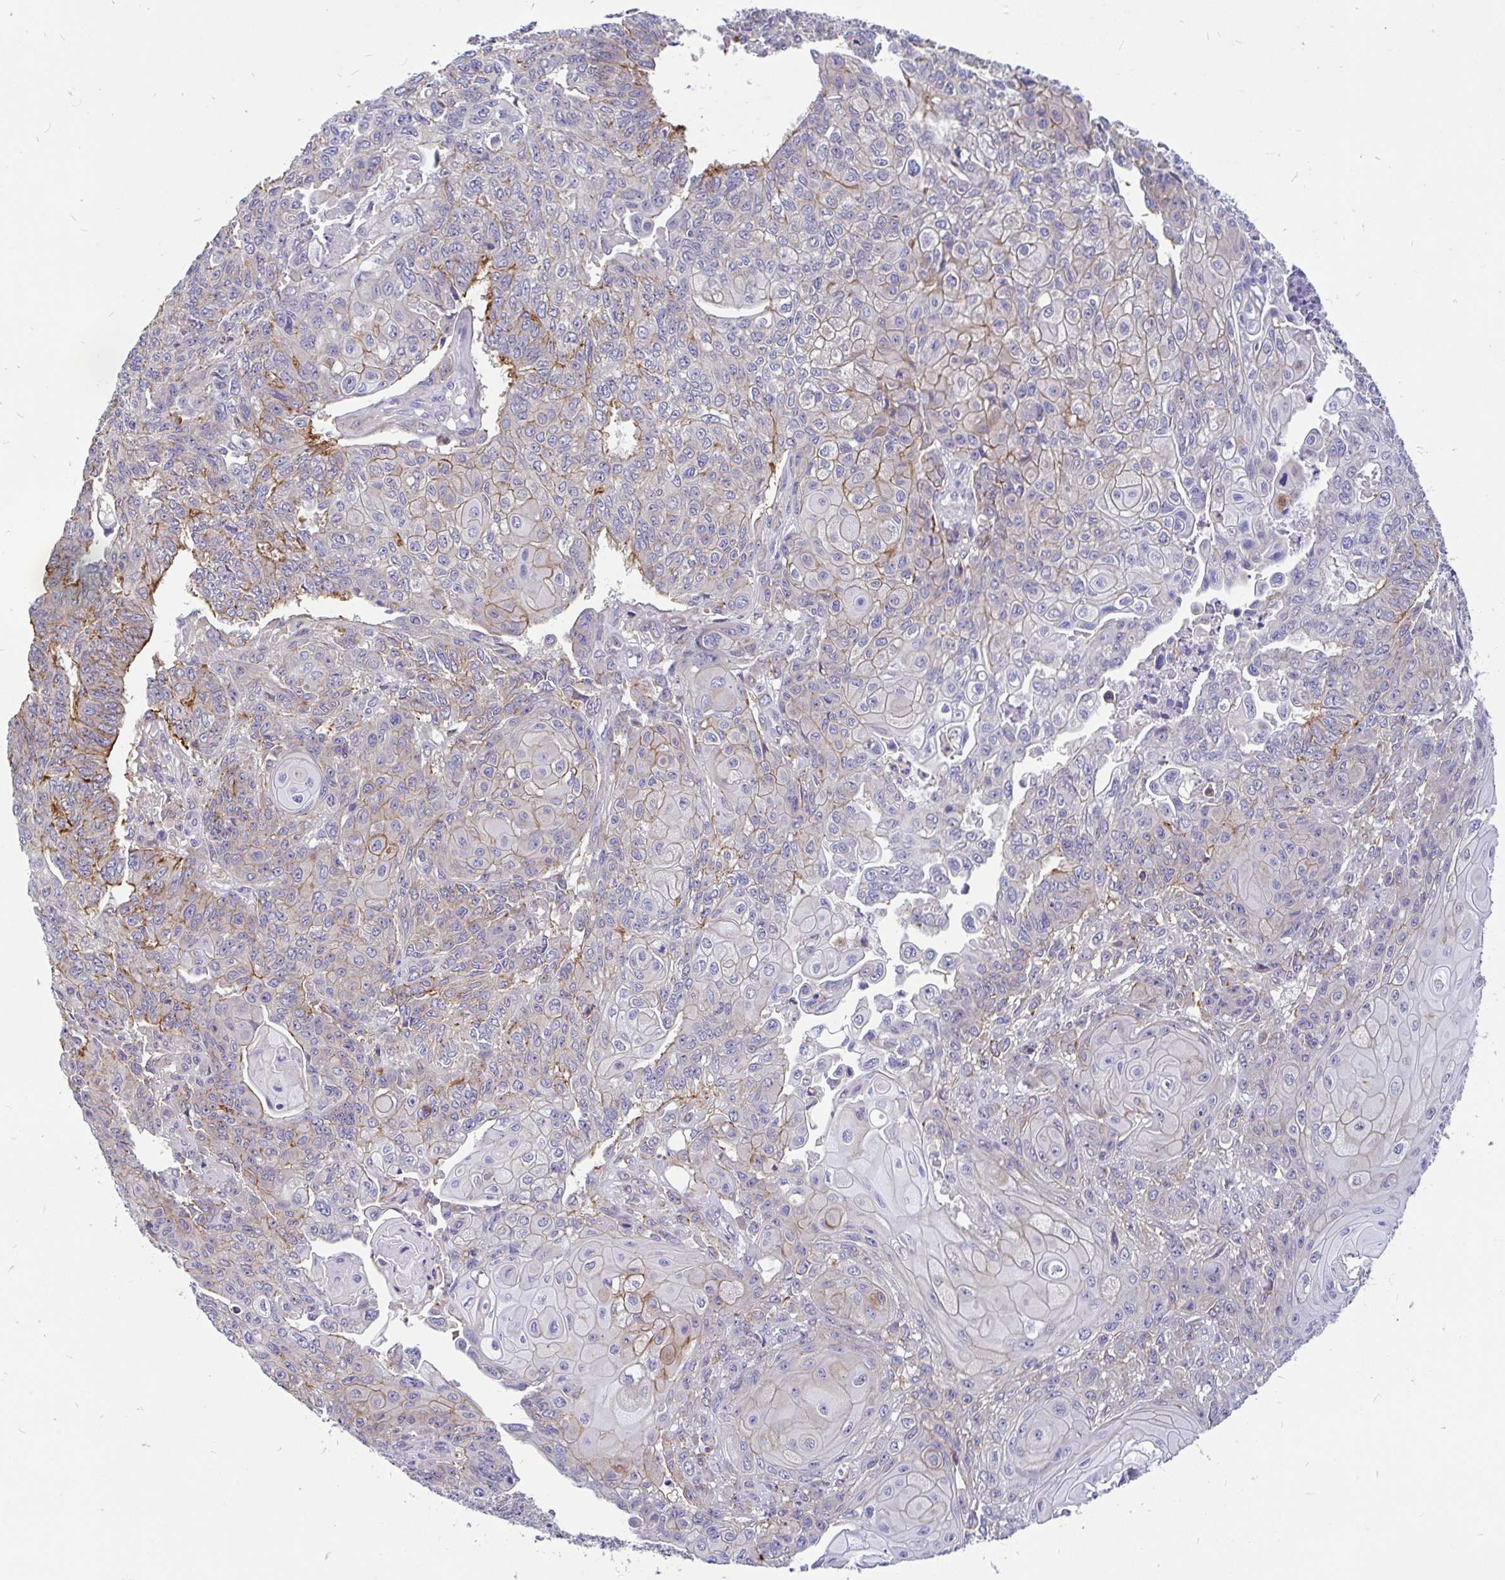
{"staining": {"intensity": "moderate", "quantity": "25%-75%", "location": "cytoplasmic/membranous"}, "tissue": "endometrial cancer", "cell_type": "Tumor cells", "image_type": "cancer", "snomed": [{"axis": "morphology", "description": "Adenocarcinoma, NOS"}, {"axis": "topography", "description": "Endometrium"}], "caption": "Tumor cells reveal moderate cytoplasmic/membranous staining in approximately 25%-75% of cells in endometrial cancer (adenocarcinoma).", "gene": "LRRC26", "patient": {"sex": "female", "age": 32}}